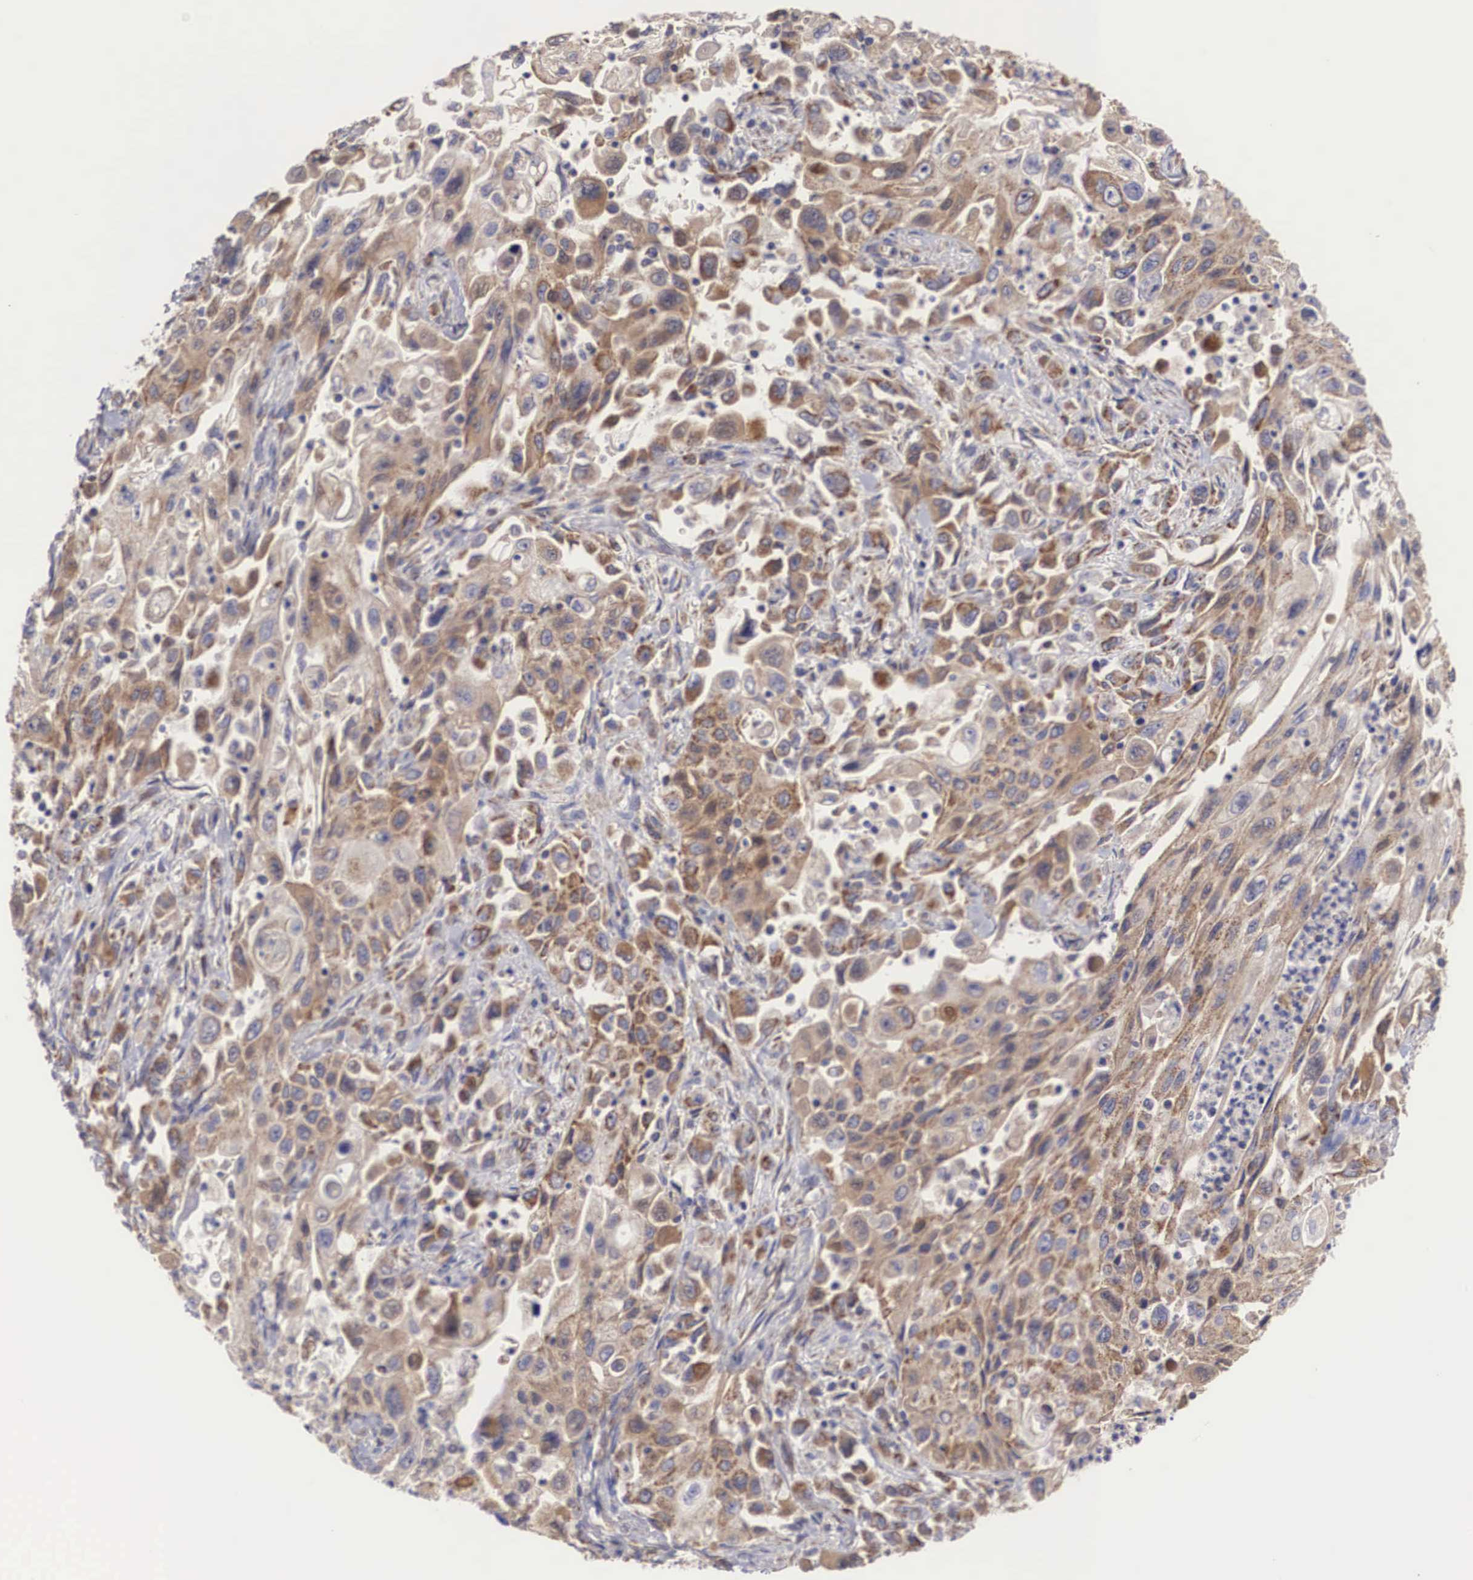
{"staining": {"intensity": "moderate", "quantity": ">75%", "location": "cytoplasmic/membranous"}, "tissue": "pancreatic cancer", "cell_type": "Tumor cells", "image_type": "cancer", "snomed": [{"axis": "morphology", "description": "Adenocarcinoma, NOS"}, {"axis": "topography", "description": "Pancreas"}], "caption": "The image demonstrates immunohistochemical staining of pancreatic cancer (adenocarcinoma). There is moderate cytoplasmic/membranous expression is identified in about >75% of tumor cells. The protein of interest is stained brown, and the nuclei are stained in blue (DAB (3,3'-diaminobenzidine) IHC with brightfield microscopy, high magnification).", "gene": "XPNPEP3", "patient": {"sex": "male", "age": 70}}